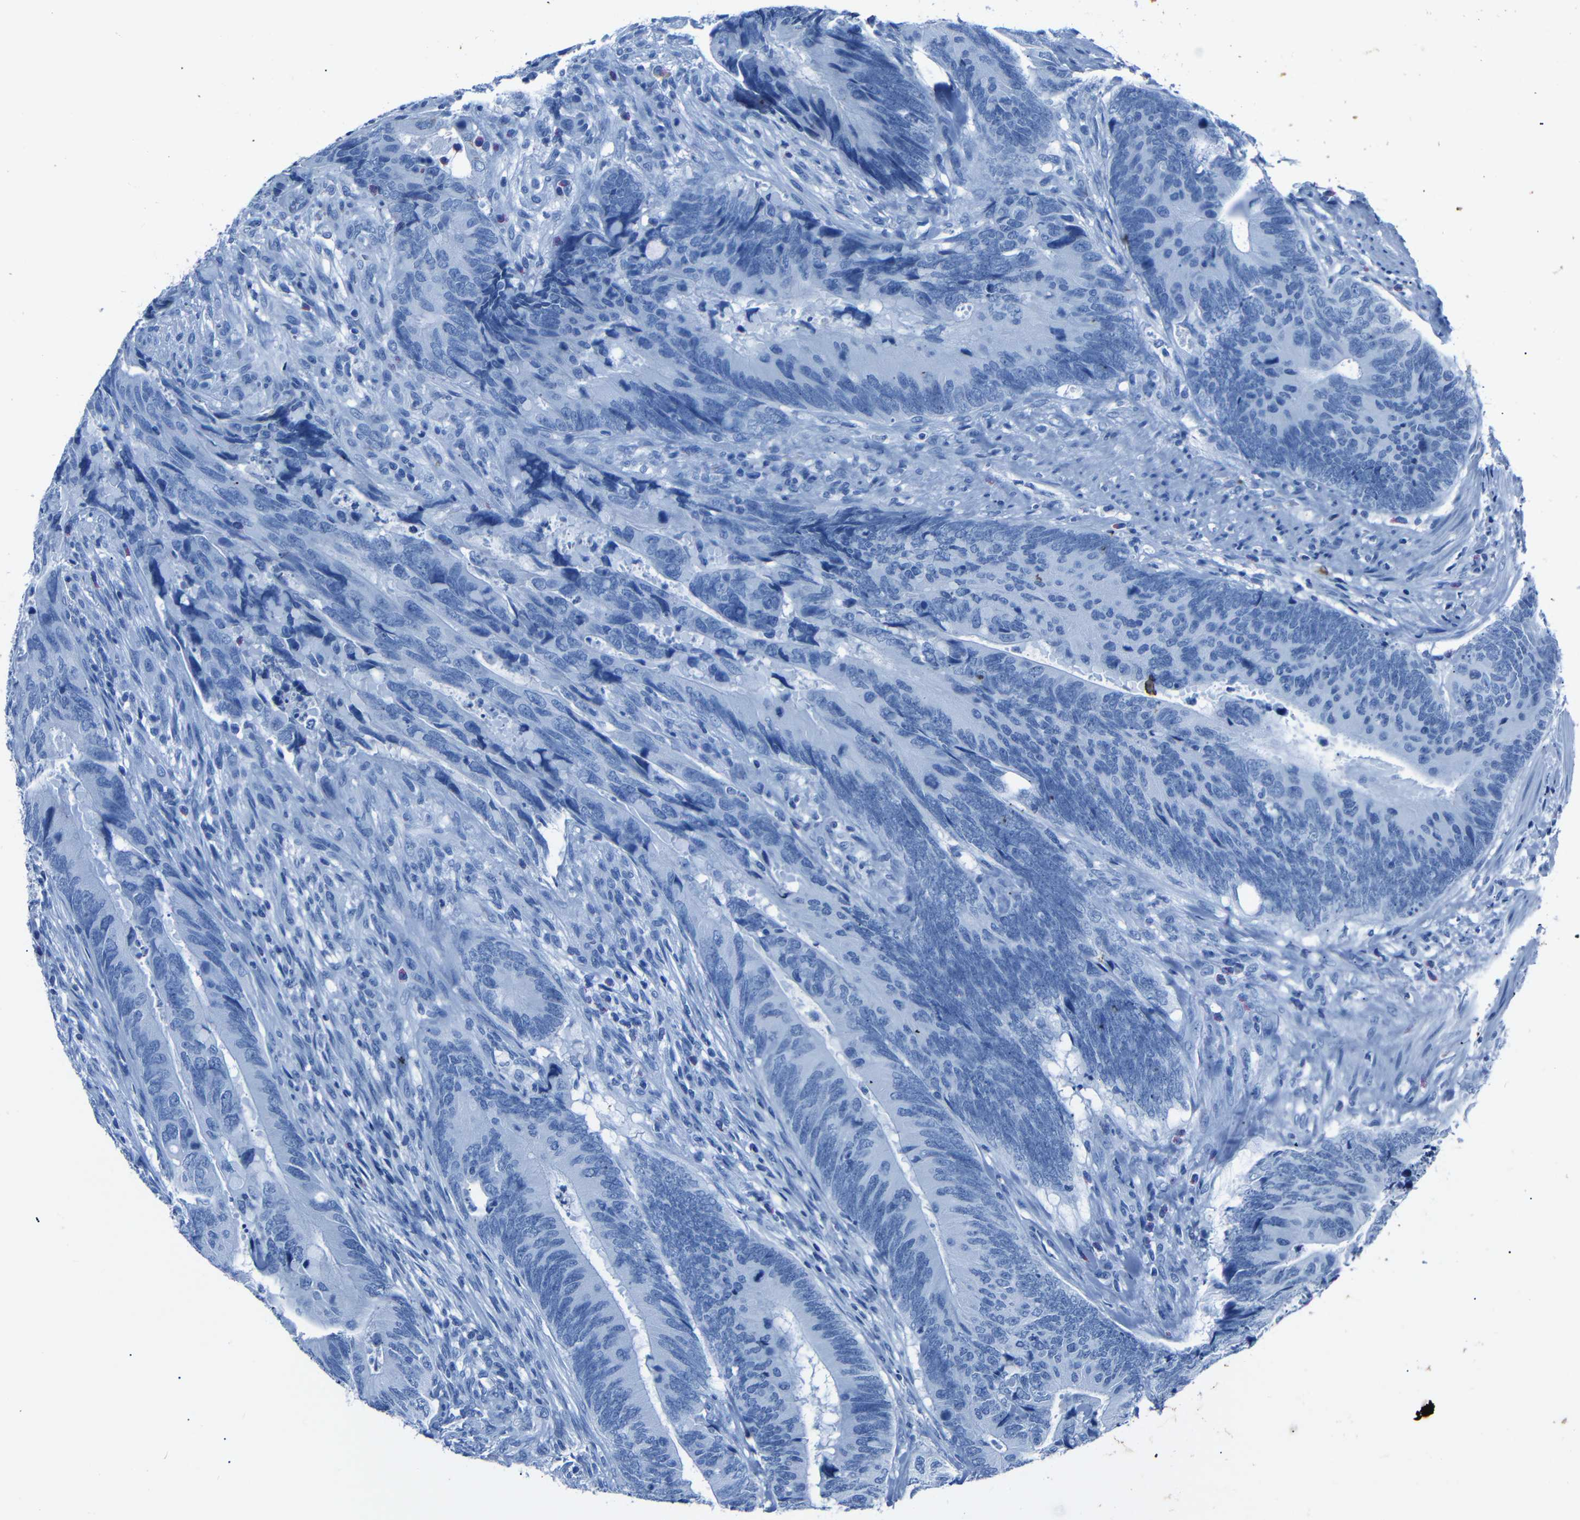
{"staining": {"intensity": "negative", "quantity": "none", "location": "none"}, "tissue": "colorectal cancer", "cell_type": "Tumor cells", "image_type": "cancer", "snomed": [{"axis": "morphology", "description": "Normal tissue, NOS"}, {"axis": "morphology", "description": "Adenocarcinoma, NOS"}, {"axis": "topography", "description": "Colon"}], "caption": "Protein analysis of colorectal adenocarcinoma shows no significant positivity in tumor cells.", "gene": "CLDN11", "patient": {"sex": "male", "age": 56}}